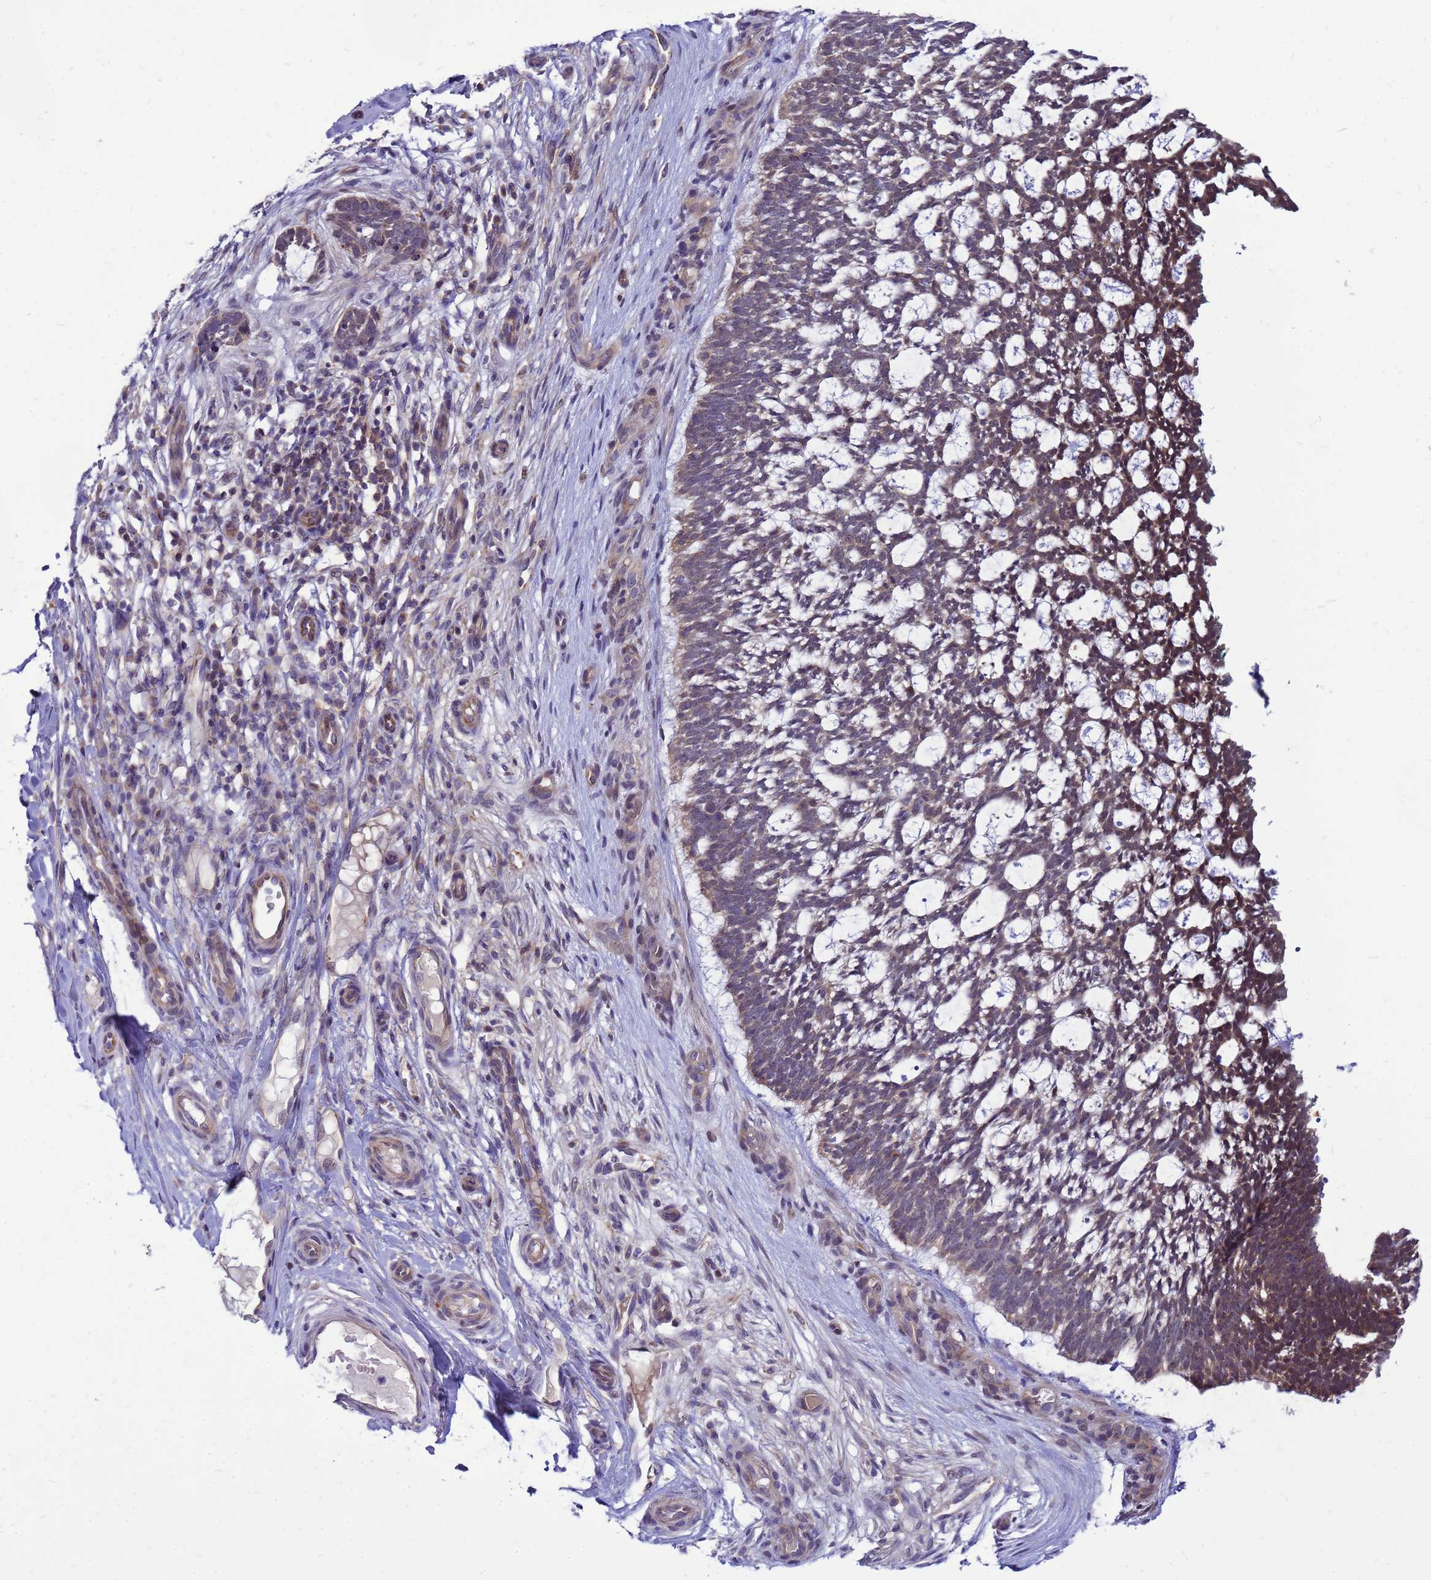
{"staining": {"intensity": "moderate", "quantity": "25%-75%", "location": "cytoplasmic/membranous"}, "tissue": "skin cancer", "cell_type": "Tumor cells", "image_type": "cancer", "snomed": [{"axis": "morphology", "description": "Basal cell carcinoma"}, {"axis": "topography", "description": "Skin"}], "caption": "The micrograph shows immunohistochemical staining of skin cancer. There is moderate cytoplasmic/membranous staining is identified in about 25%-75% of tumor cells.", "gene": "ENOPH1", "patient": {"sex": "male", "age": 88}}